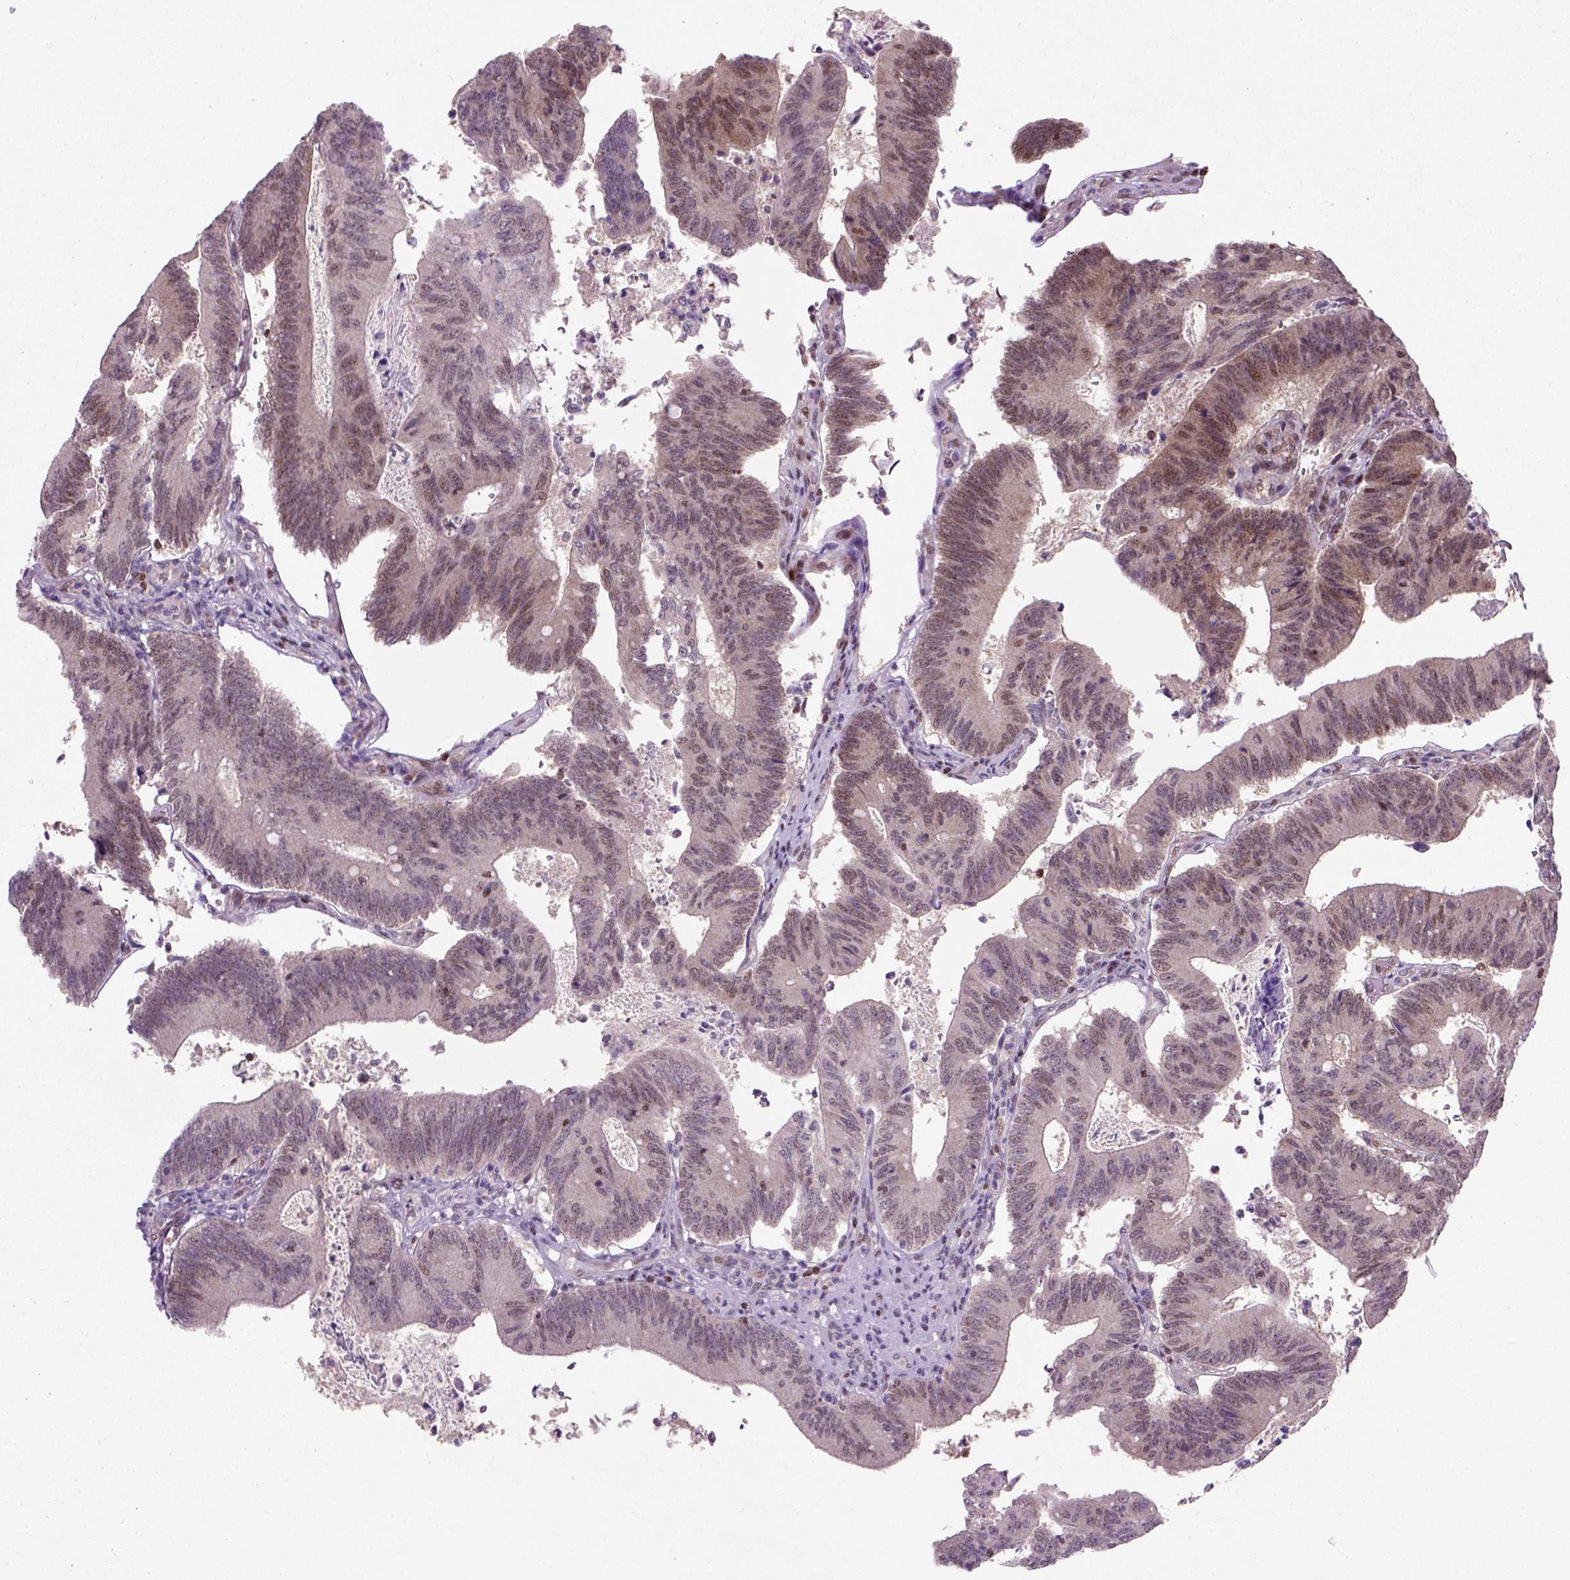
{"staining": {"intensity": "moderate", "quantity": "<25%", "location": "nuclear"}, "tissue": "colorectal cancer", "cell_type": "Tumor cells", "image_type": "cancer", "snomed": [{"axis": "morphology", "description": "Adenocarcinoma, NOS"}, {"axis": "topography", "description": "Colon"}], "caption": "Protein analysis of adenocarcinoma (colorectal) tissue exhibits moderate nuclear positivity in about <25% of tumor cells. (DAB IHC with brightfield microscopy, high magnification).", "gene": "MGMT", "patient": {"sex": "female", "age": 70}}